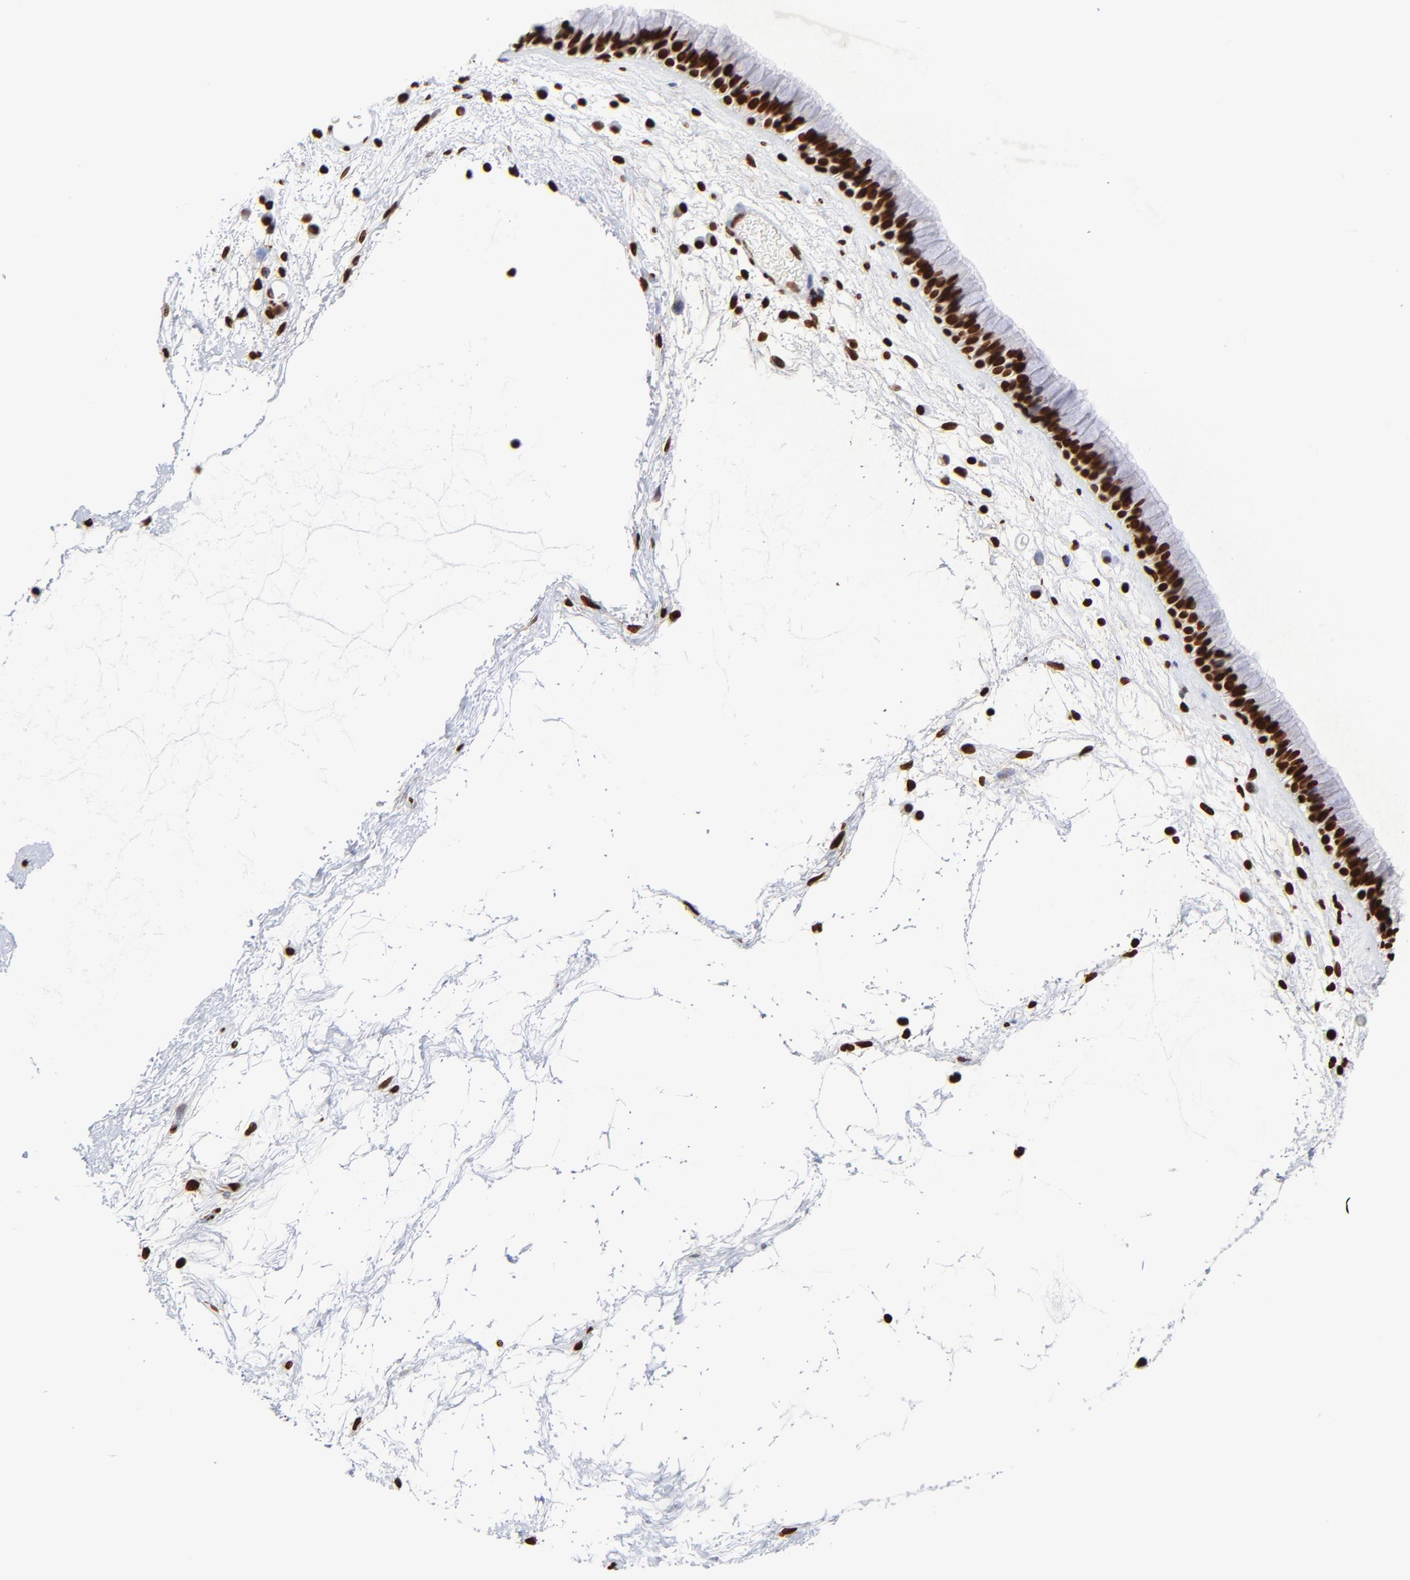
{"staining": {"intensity": "strong", "quantity": ">75%", "location": "nuclear"}, "tissue": "nasopharynx", "cell_type": "Respiratory epithelial cells", "image_type": "normal", "snomed": [{"axis": "morphology", "description": "Normal tissue, NOS"}, {"axis": "morphology", "description": "Inflammation, NOS"}, {"axis": "topography", "description": "Nasopharynx"}], "caption": "Immunohistochemistry (IHC) image of unremarkable human nasopharynx stained for a protein (brown), which exhibits high levels of strong nuclear positivity in about >75% of respiratory epithelial cells.", "gene": "FBH1", "patient": {"sex": "male", "age": 48}}